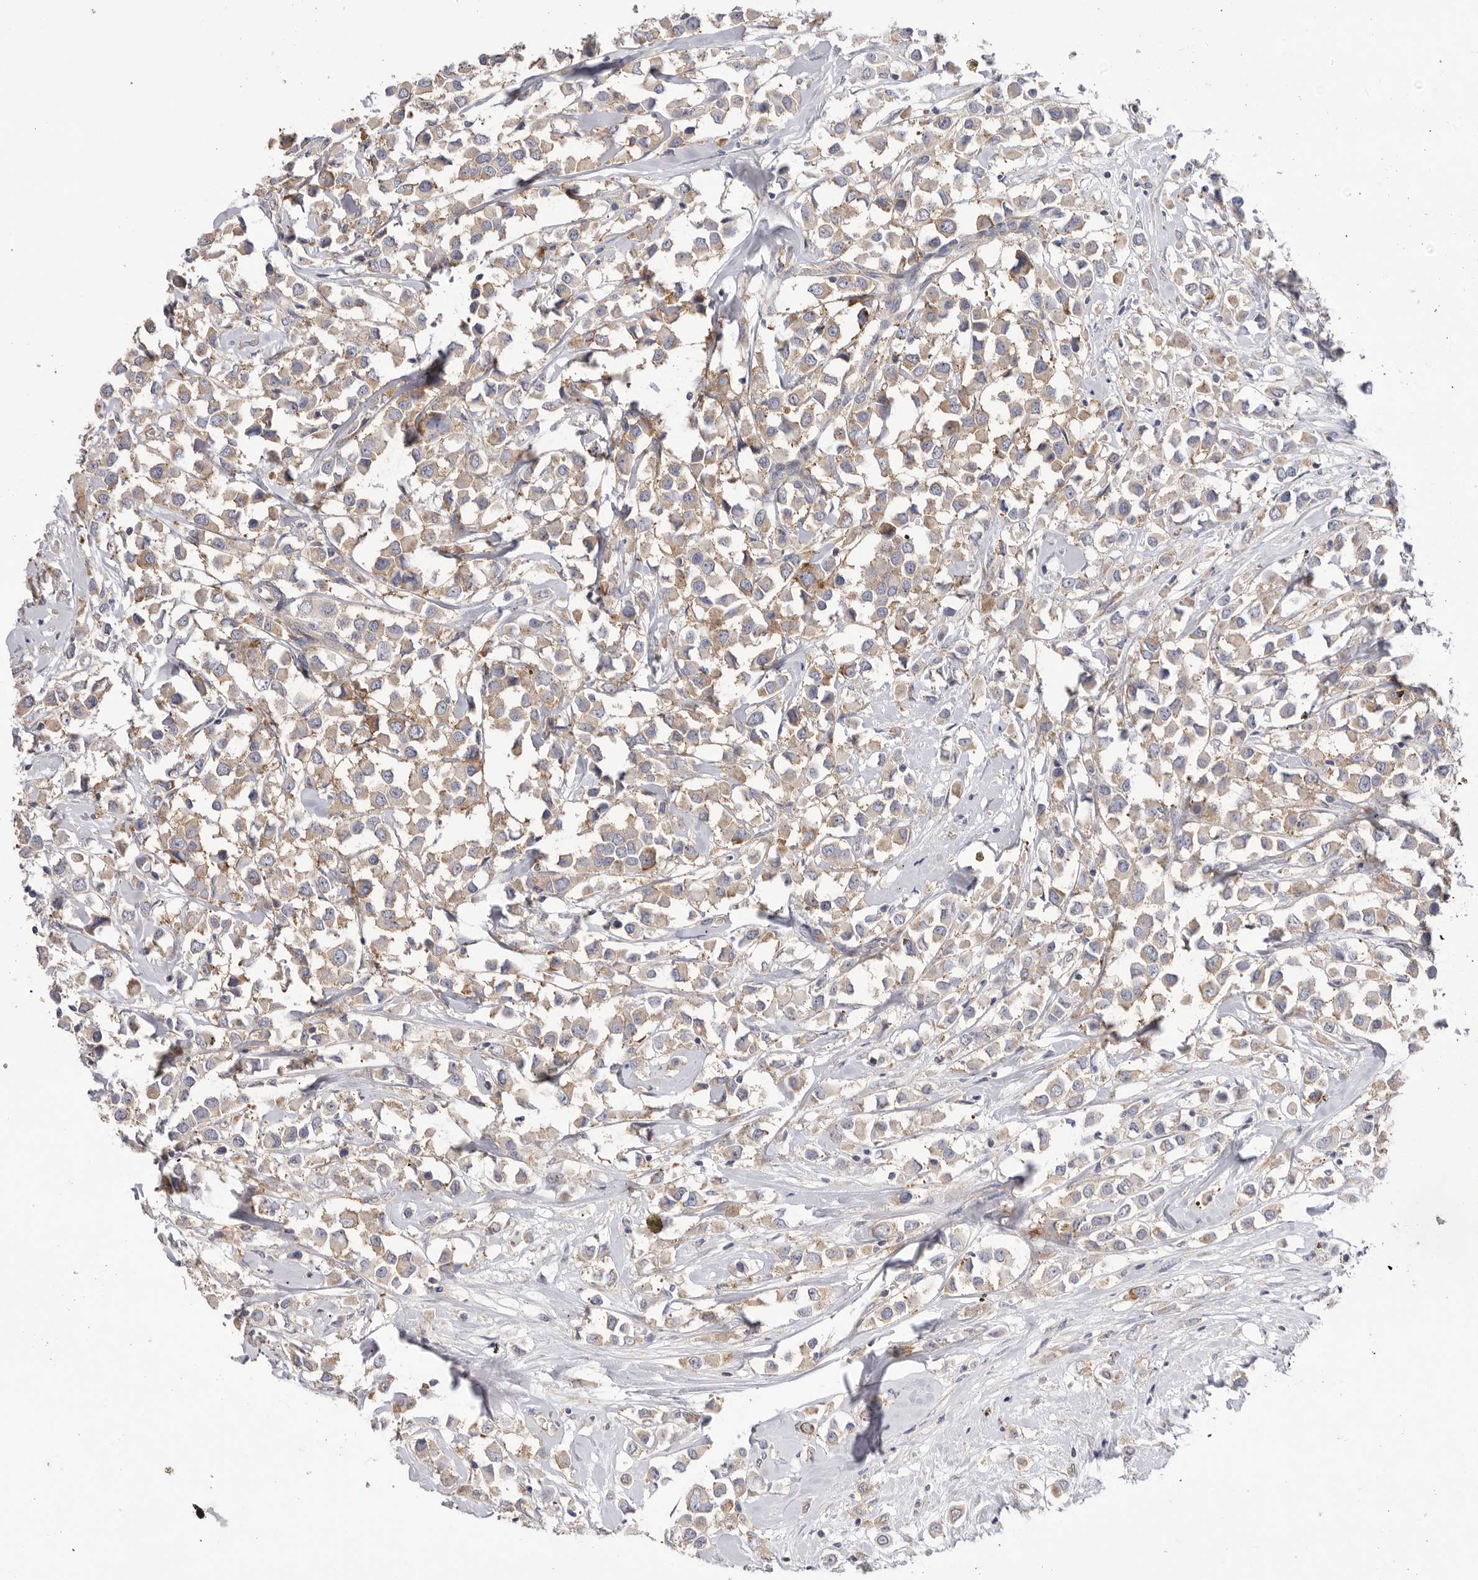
{"staining": {"intensity": "weak", "quantity": ">75%", "location": "cytoplasmic/membranous"}, "tissue": "breast cancer", "cell_type": "Tumor cells", "image_type": "cancer", "snomed": [{"axis": "morphology", "description": "Duct carcinoma"}, {"axis": "topography", "description": "Breast"}], "caption": "Breast intraductal carcinoma stained for a protein (brown) demonstrates weak cytoplasmic/membranous positive staining in about >75% of tumor cells.", "gene": "SERBP1", "patient": {"sex": "female", "age": 61}}